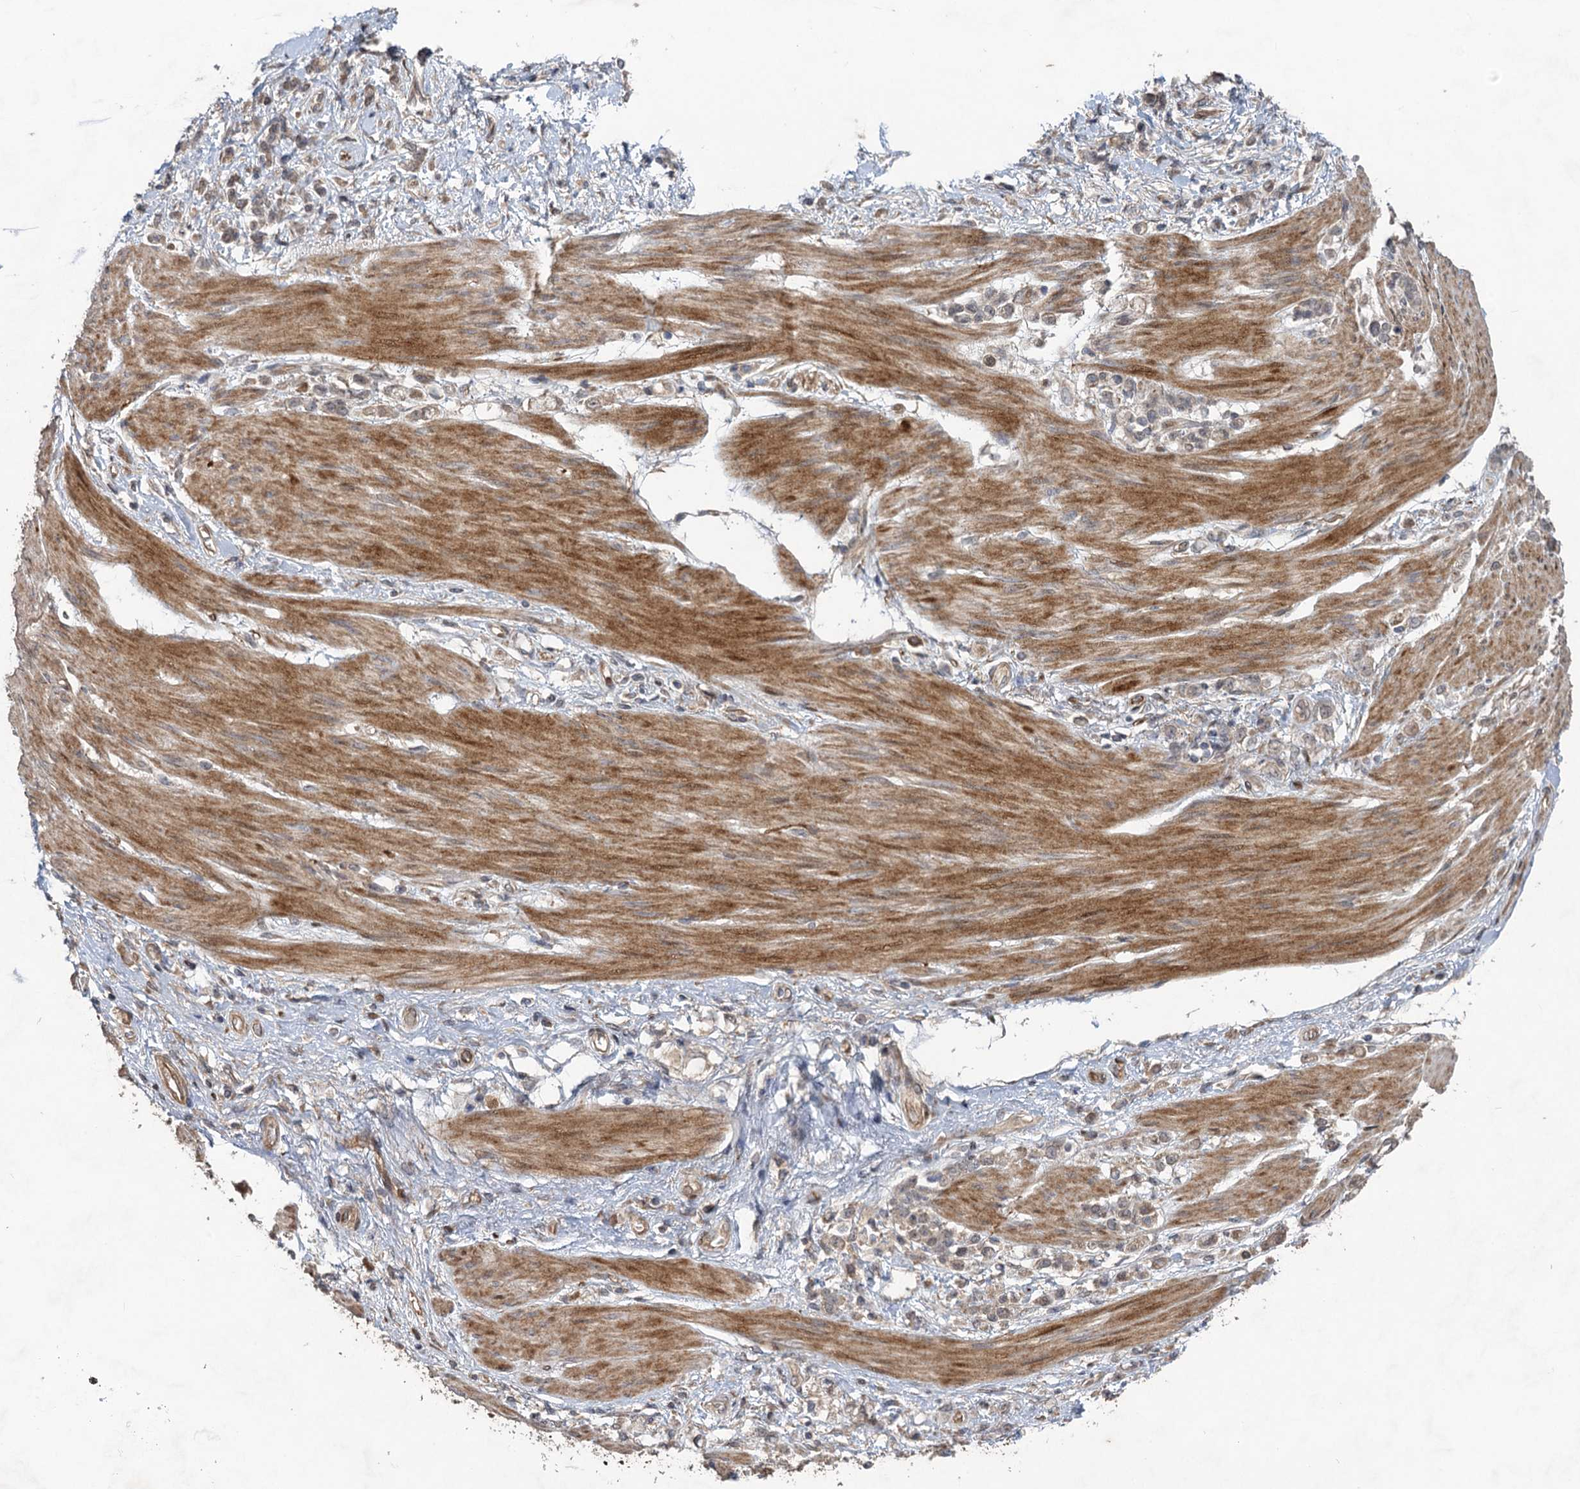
{"staining": {"intensity": "weak", "quantity": "<25%", "location": "cytoplasmic/membranous"}, "tissue": "stomach cancer", "cell_type": "Tumor cells", "image_type": "cancer", "snomed": [{"axis": "morphology", "description": "Adenocarcinoma, NOS"}, {"axis": "topography", "description": "Stomach"}], "caption": "A micrograph of human adenocarcinoma (stomach) is negative for staining in tumor cells.", "gene": "NUDT22", "patient": {"sex": "female", "age": 60}}